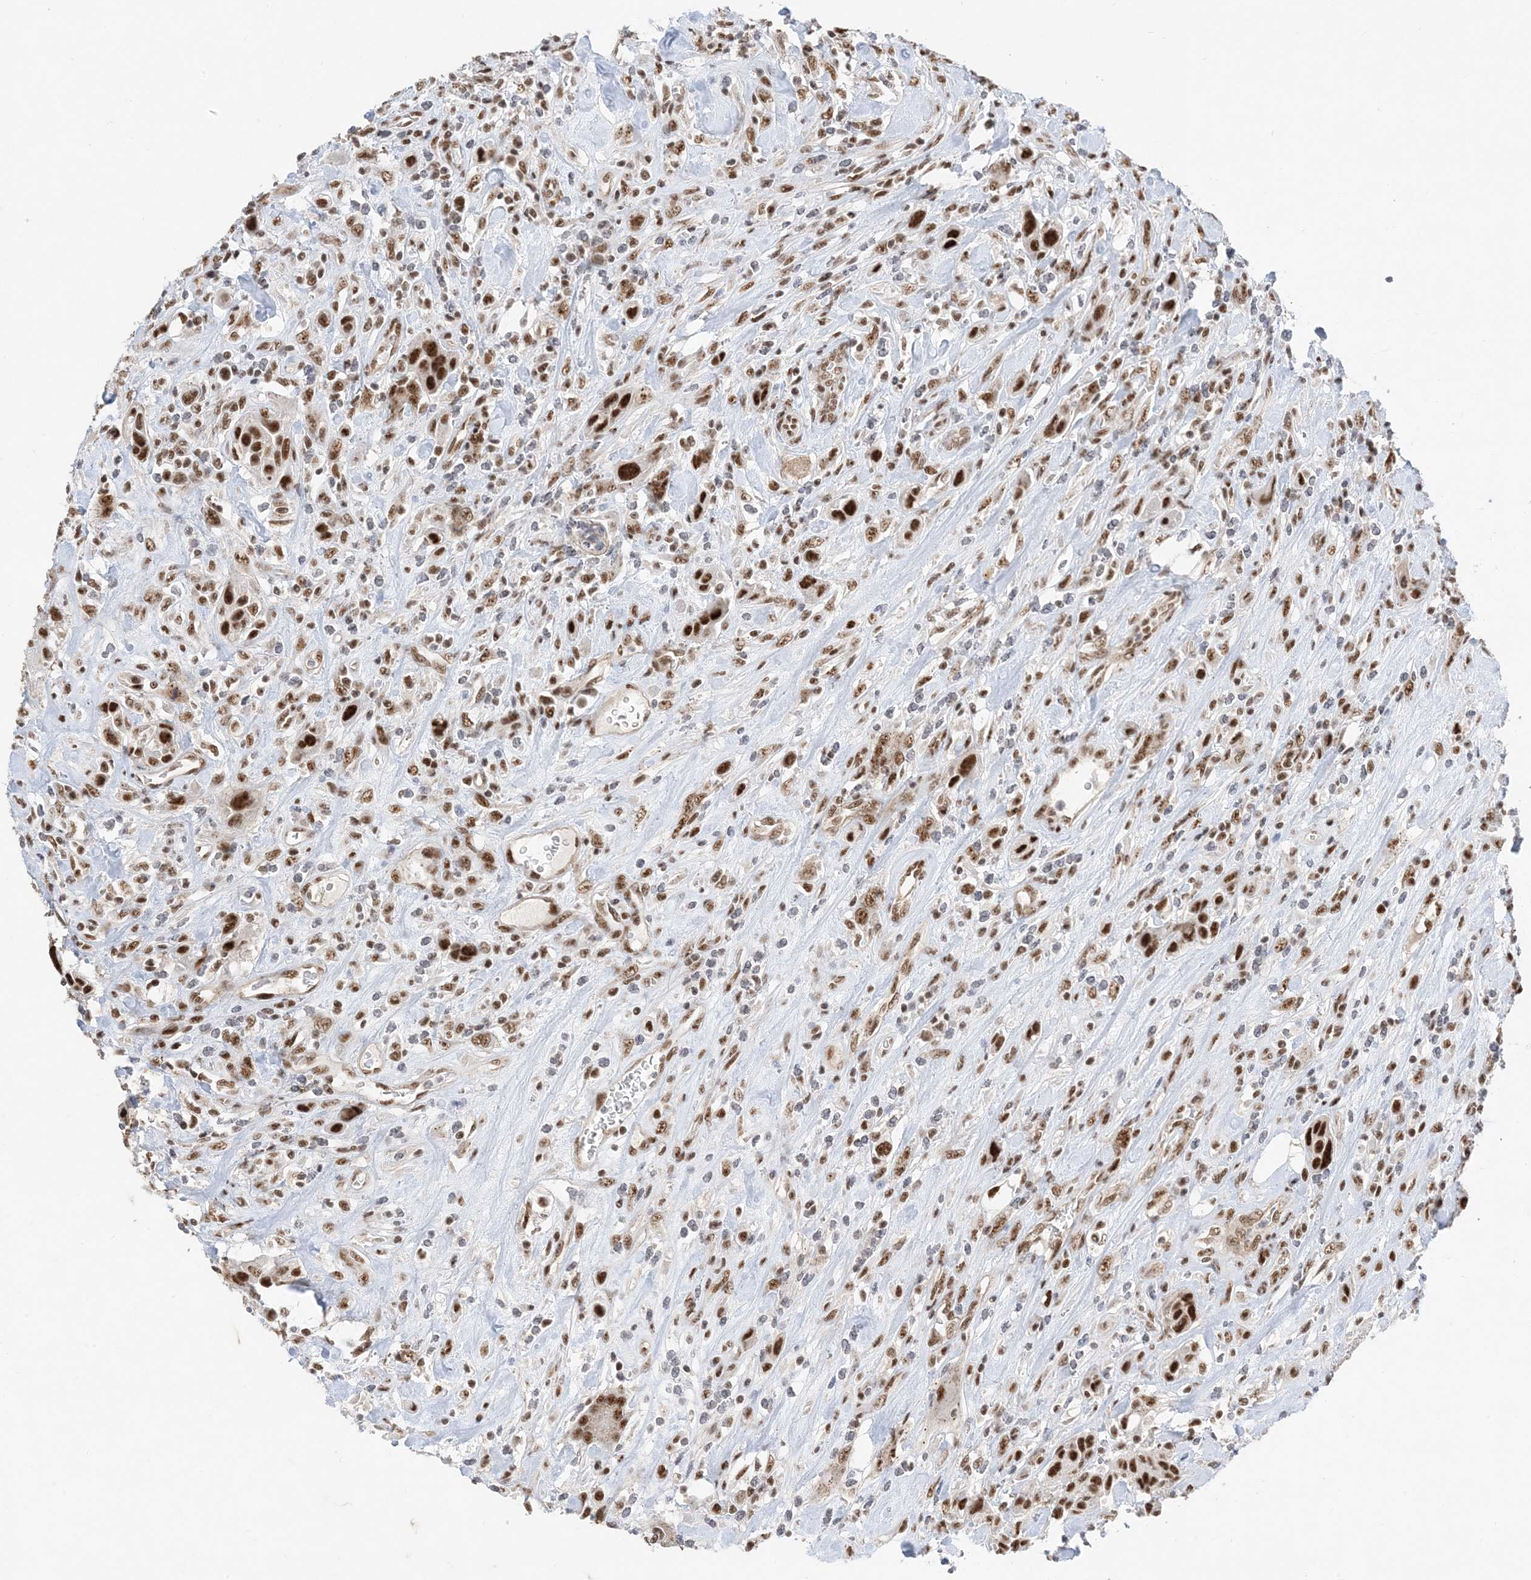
{"staining": {"intensity": "strong", "quantity": ">75%", "location": "nuclear"}, "tissue": "urothelial cancer", "cell_type": "Tumor cells", "image_type": "cancer", "snomed": [{"axis": "morphology", "description": "Urothelial carcinoma, High grade"}, {"axis": "topography", "description": "Urinary bladder"}], "caption": "Immunohistochemical staining of human urothelial cancer displays high levels of strong nuclear protein staining in approximately >75% of tumor cells.", "gene": "SF3A3", "patient": {"sex": "male", "age": 50}}